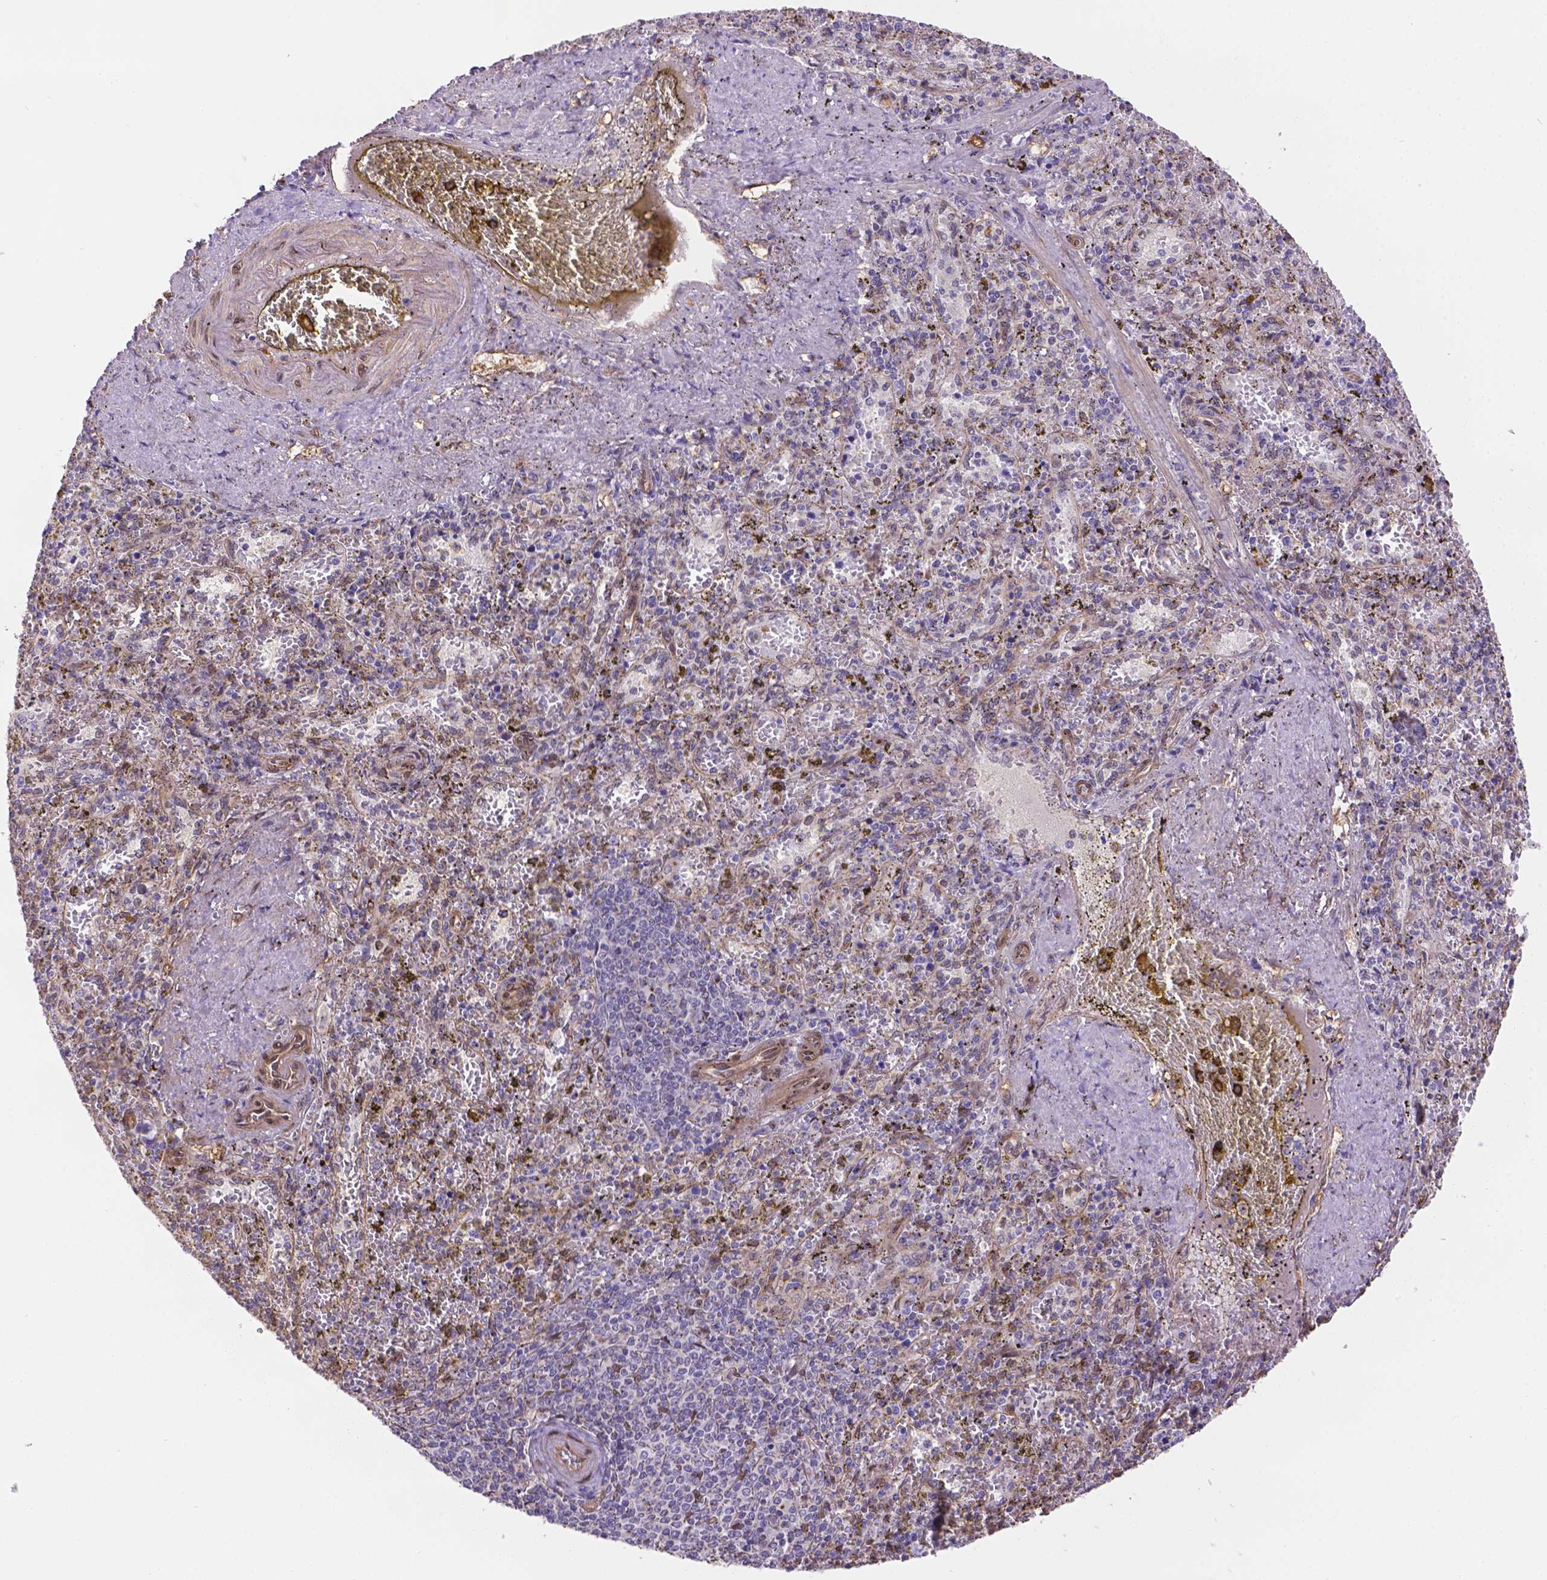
{"staining": {"intensity": "negative", "quantity": "none", "location": "none"}, "tissue": "spleen", "cell_type": "Cells in red pulp", "image_type": "normal", "snomed": [{"axis": "morphology", "description": "Normal tissue, NOS"}, {"axis": "topography", "description": "Spleen"}], "caption": "This is a micrograph of immunohistochemistry staining of benign spleen, which shows no positivity in cells in red pulp.", "gene": "YAP1", "patient": {"sex": "female", "age": 50}}